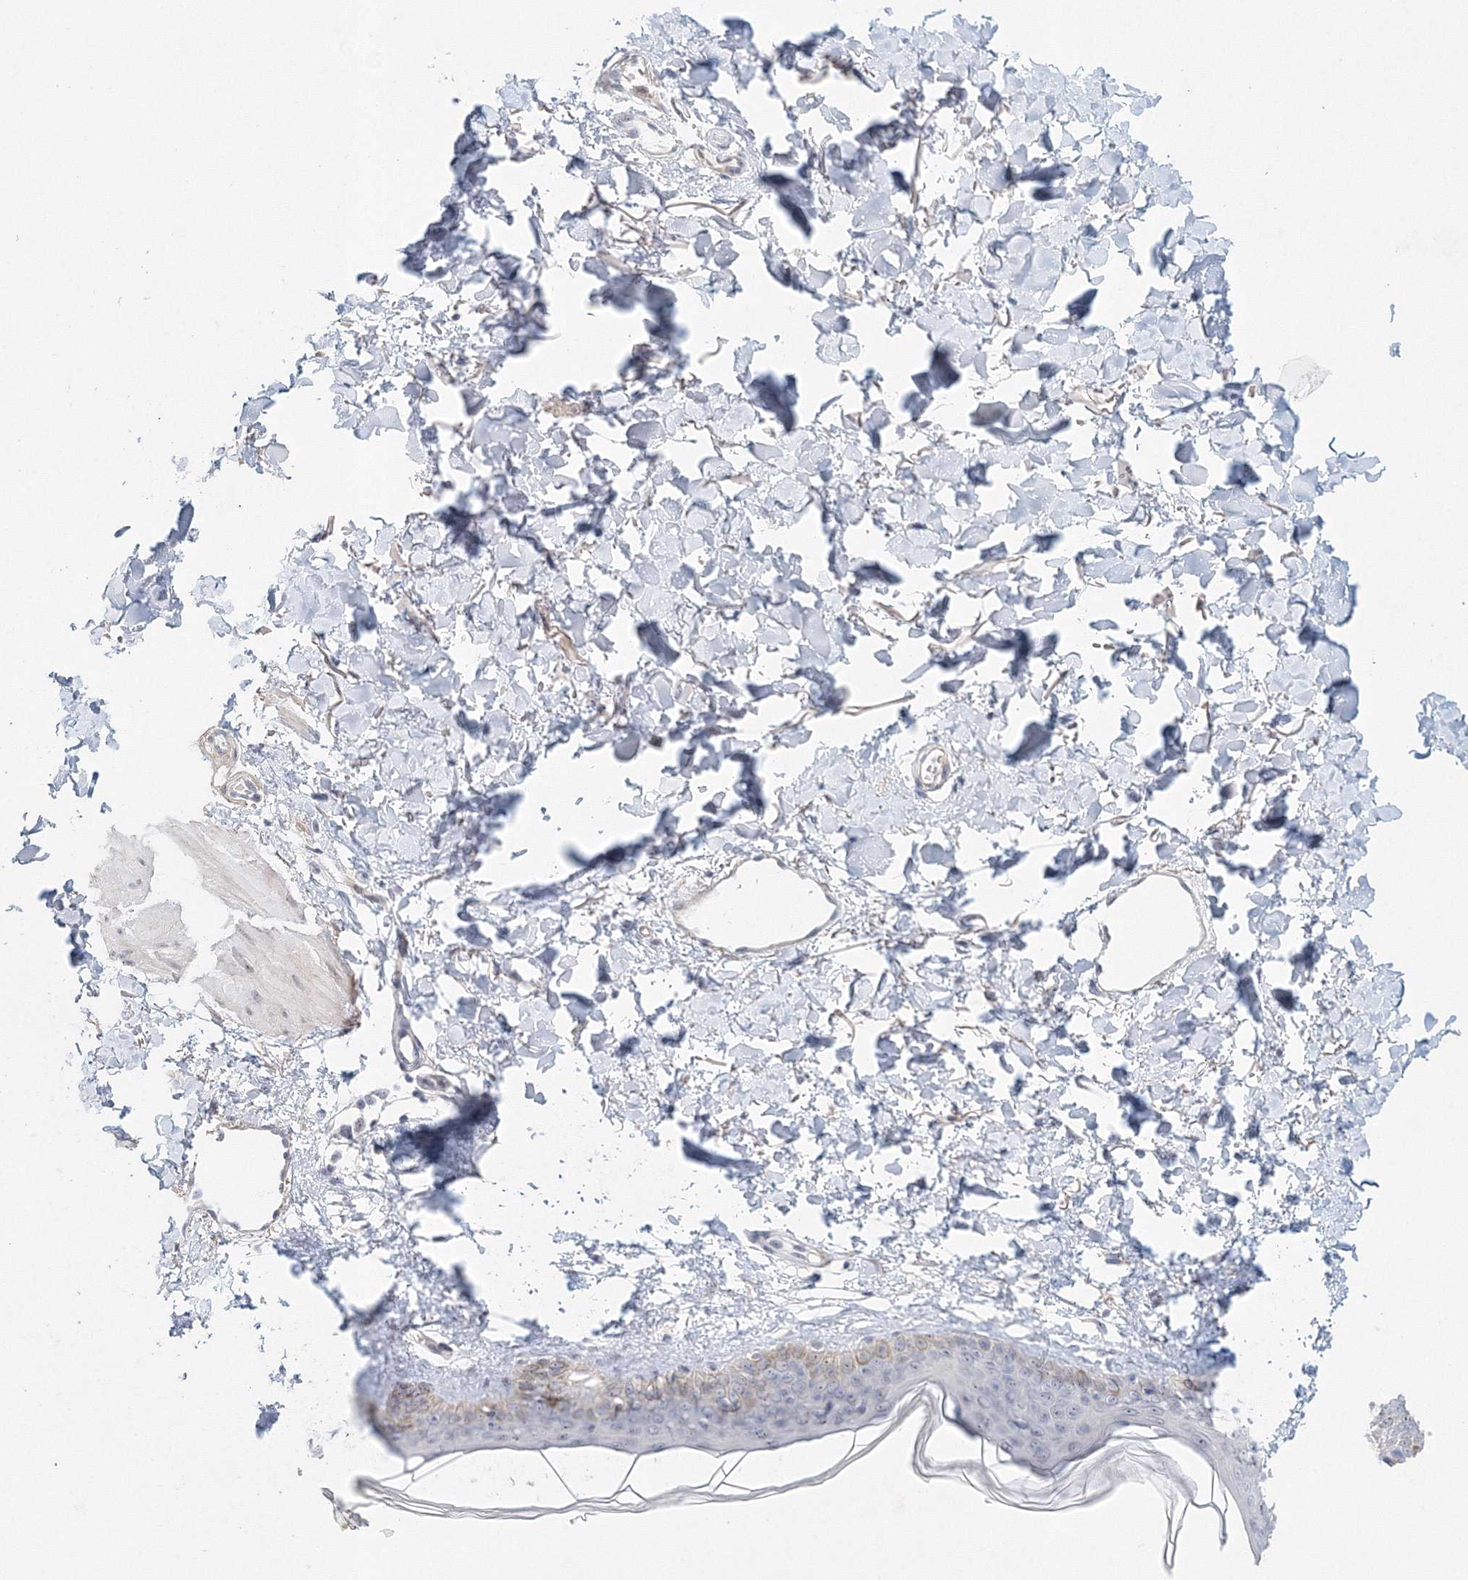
{"staining": {"intensity": "weak", "quantity": "25%-75%", "location": "nuclear"}, "tissue": "skin", "cell_type": "Fibroblasts", "image_type": "normal", "snomed": [{"axis": "morphology", "description": "Normal tissue, NOS"}, {"axis": "topography", "description": "Skin"}], "caption": "Immunohistochemistry of unremarkable human skin shows low levels of weak nuclear positivity in approximately 25%-75% of fibroblasts. (IHC, brightfield microscopy, high magnification).", "gene": "SIRT7", "patient": {"sex": "female", "age": 58}}